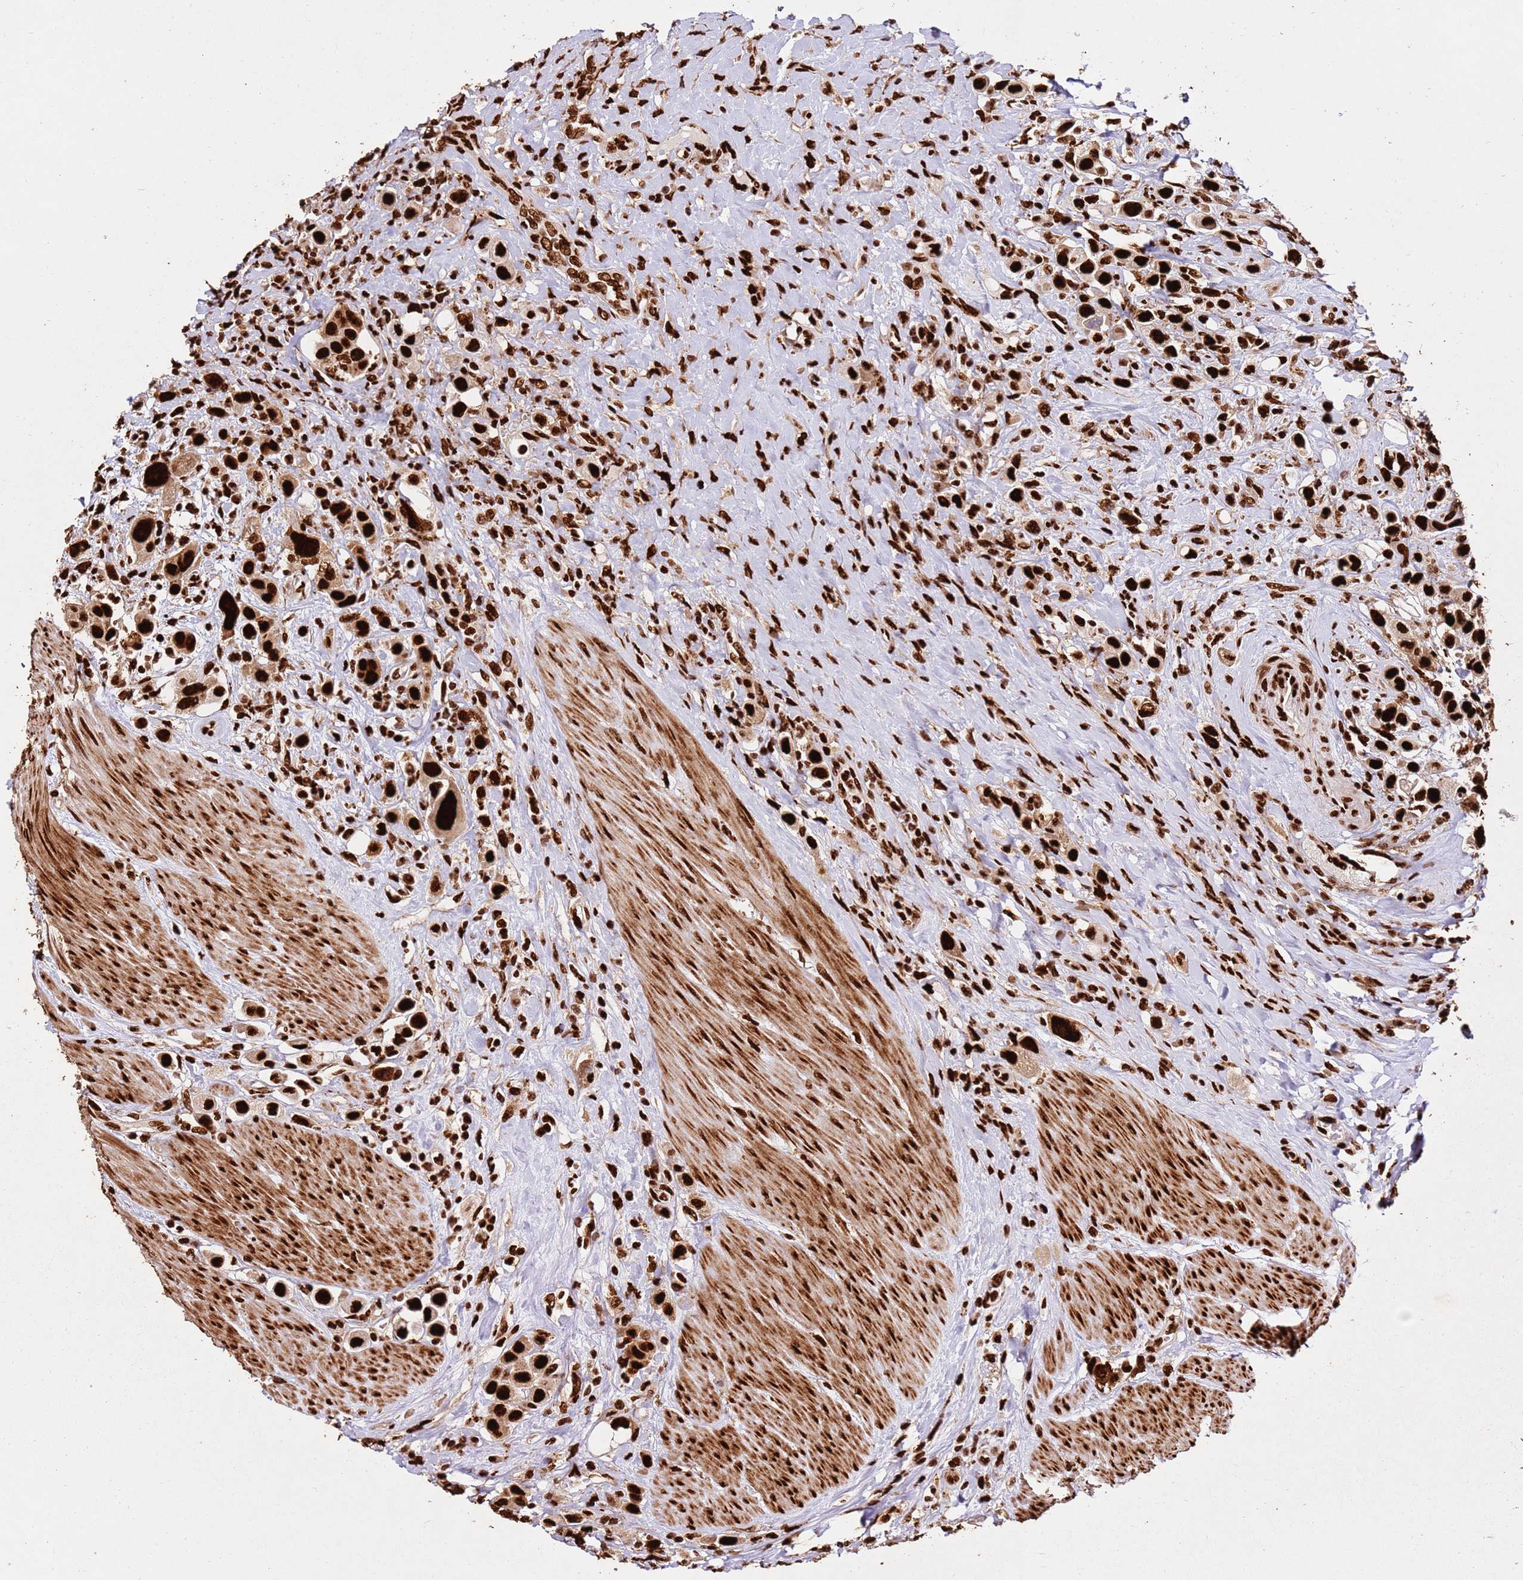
{"staining": {"intensity": "strong", "quantity": ">75%", "location": "nuclear"}, "tissue": "urothelial cancer", "cell_type": "Tumor cells", "image_type": "cancer", "snomed": [{"axis": "morphology", "description": "Urothelial carcinoma, High grade"}, {"axis": "topography", "description": "Urinary bladder"}], "caption": "Approximately >75% of tumor cells in human urothelial cancer reveal strong nuclear protein expression as visualized by brown immunohistochemical staining.", "gene": "HNRNPAB", "patient": {"sex": "male", "age": 50}}